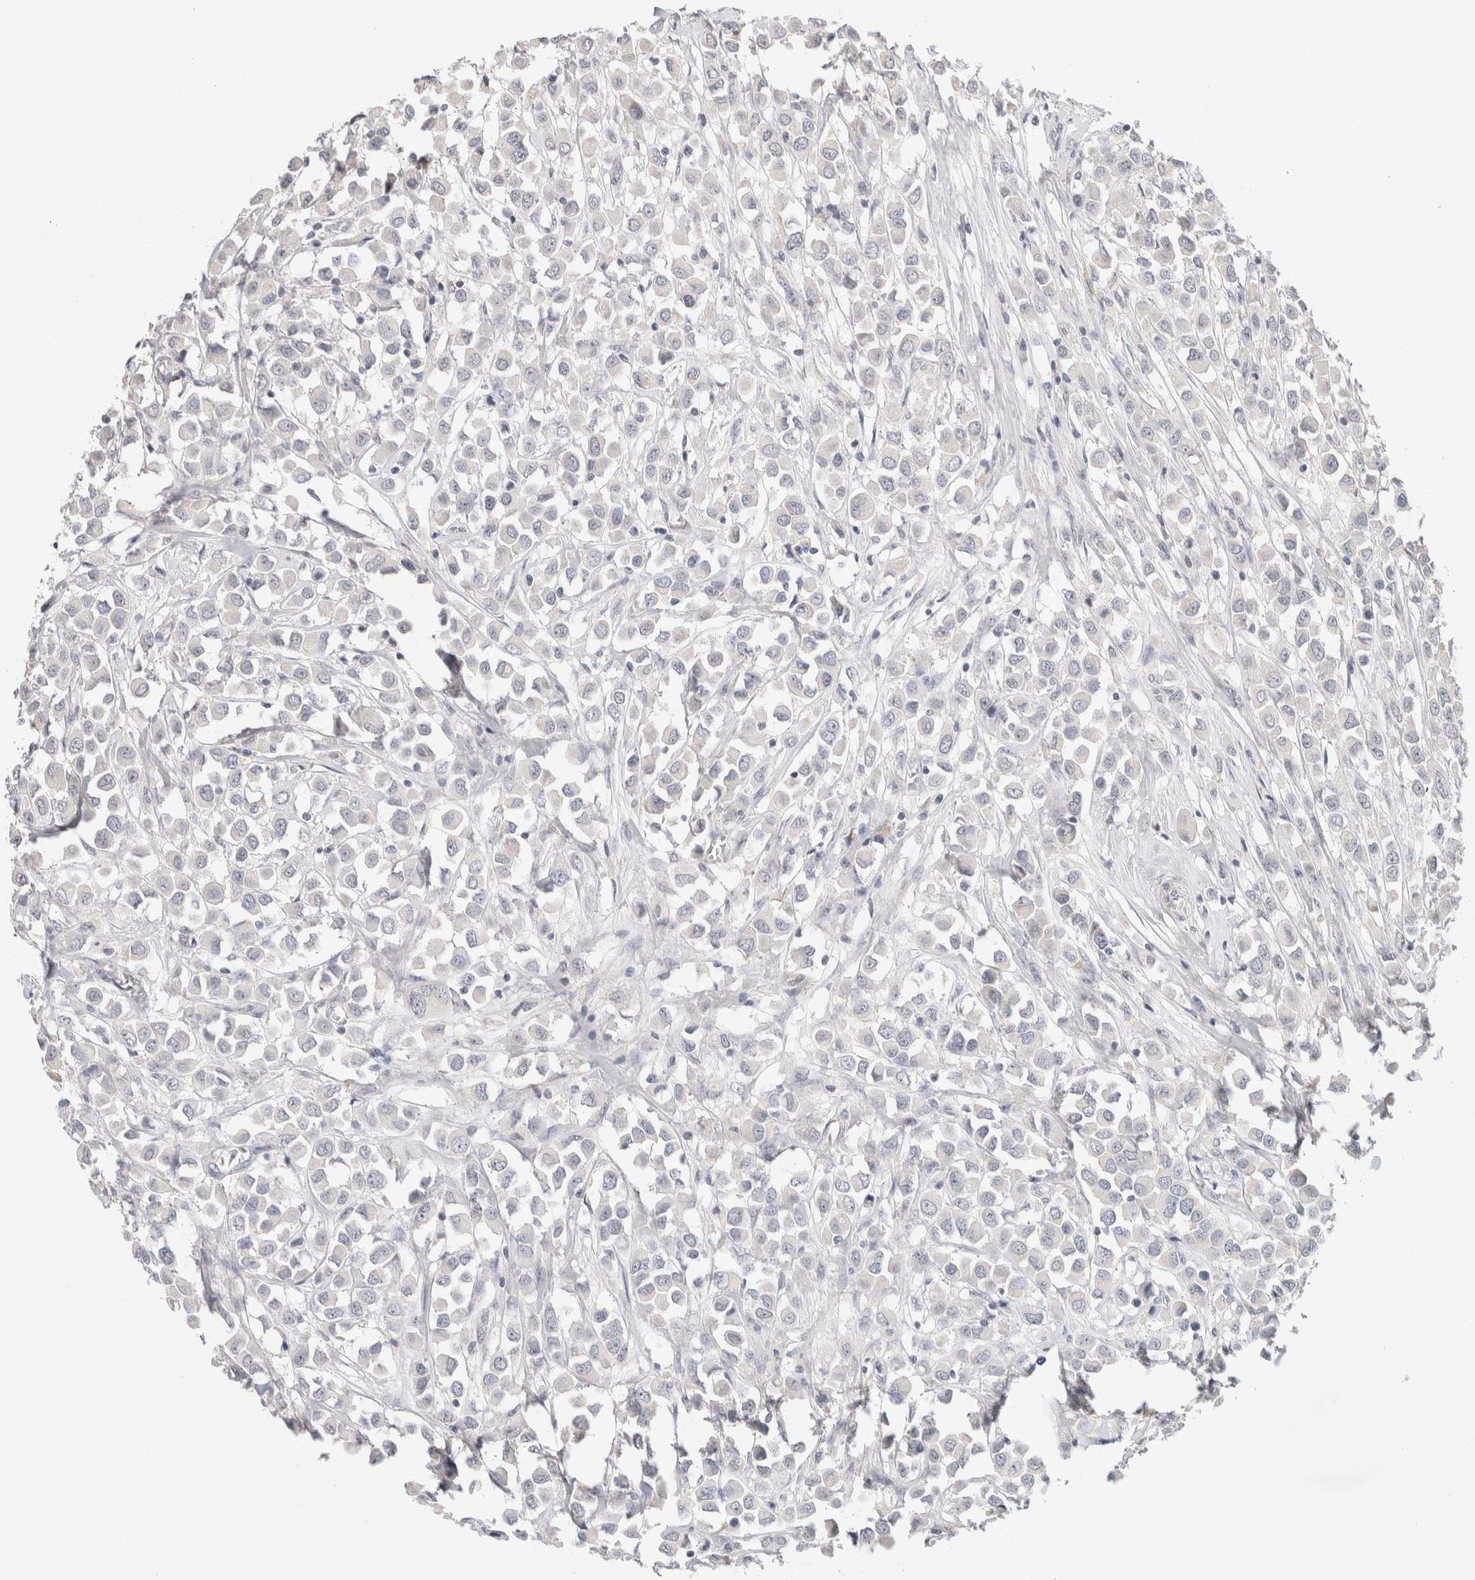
{"staining": {"intensity": "negative", "quantity": "none", "location": "none"}, "tissue": "breast cancer", "cell_type": "Tumor cells", "image_type": "cancer", "snomed": [{"axis": "morphology", "description": "Duct carcinoma"}, {"axis": "topography", "description": "Breast"}], "caption": "This histopathology image is of infiltrating ductal carcinoma (breast) stained with IHC to label a protein in brown with the nuclei are counter-stained blue. There is no expression in tumor cells. The staining is performed using DAB (3,3'-diaminobenzidine) brown chromogen with nuclei counter-stained in using hematoxylin.", "gene": "CHRM4", "patient": {"sex": "female", "age": 61}}